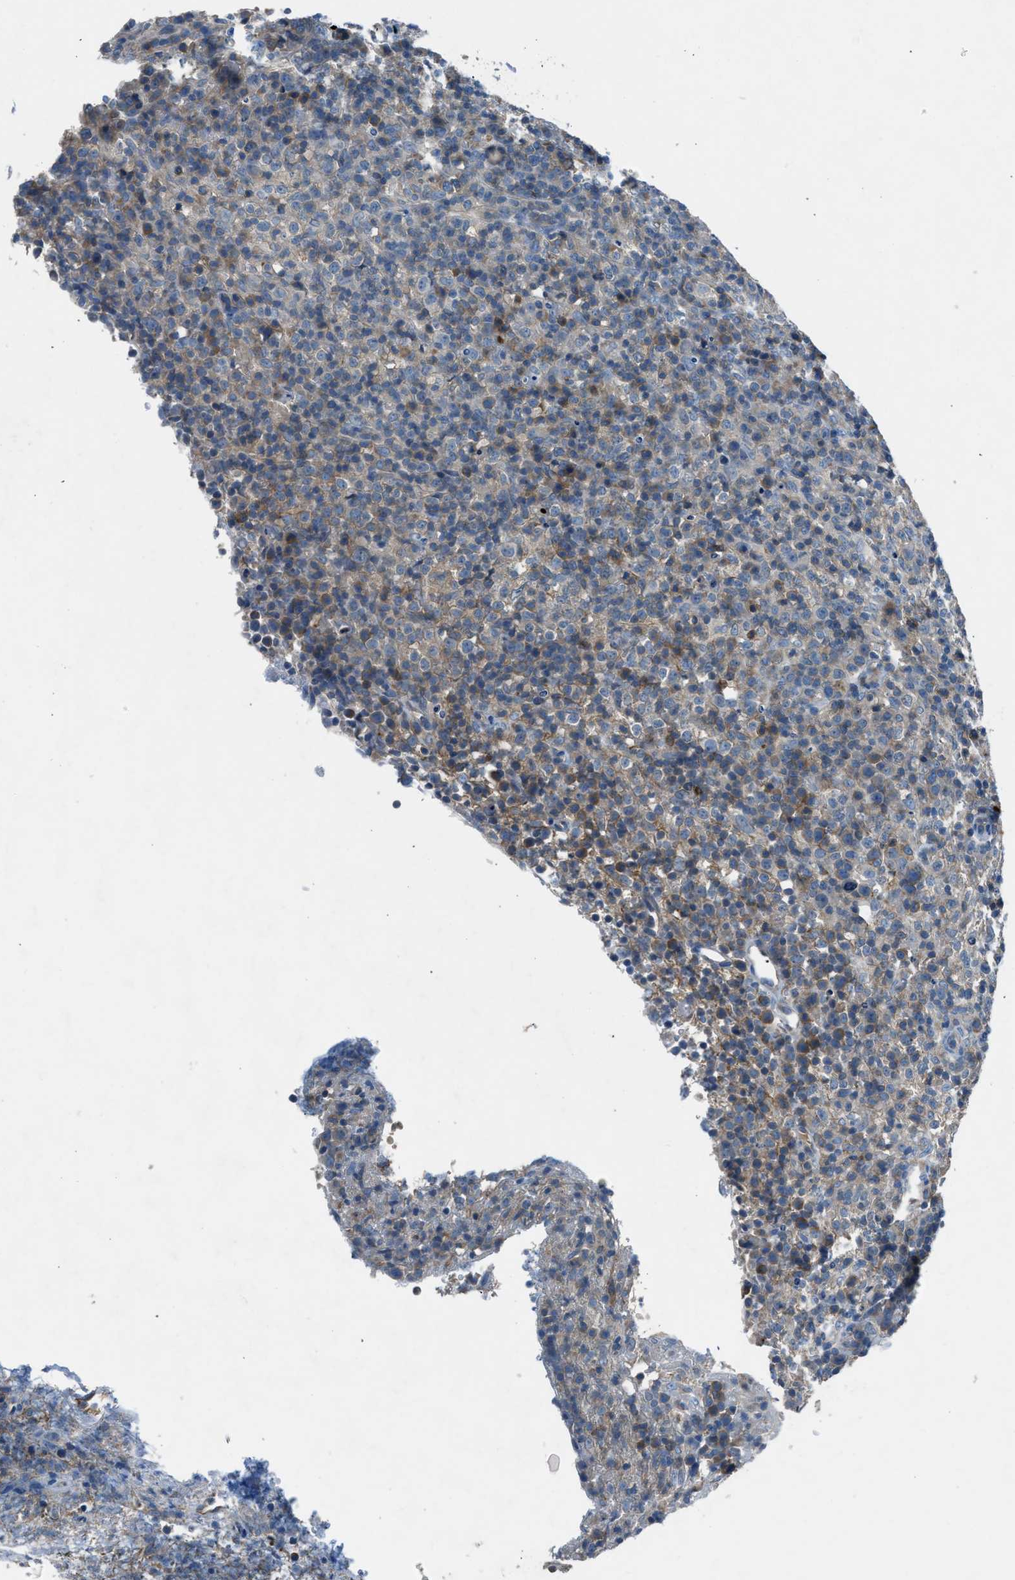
{"staining": {"intensity": "weak", "quantity": "<25%", "location": "cytoplasmic/membranous"}, "tissue": "lymphoma", "cell_type": "Tumor cells", "image_type": "cancer", "snomed": [{"axis": "morphology", "description": "Malignant lymphoma, non-Hodgkin's type, High grade"}, {"axis": "topography", "description": "Lymph node"}], "caption": "High magnification brightfield microscopy of lymphoma stained with DAB (brown) and counterstained with hematoxylin (blue): tumor cells show no significant expression.", "gene": "BMP1", "patient": {"sex": "female", "age": 76}}